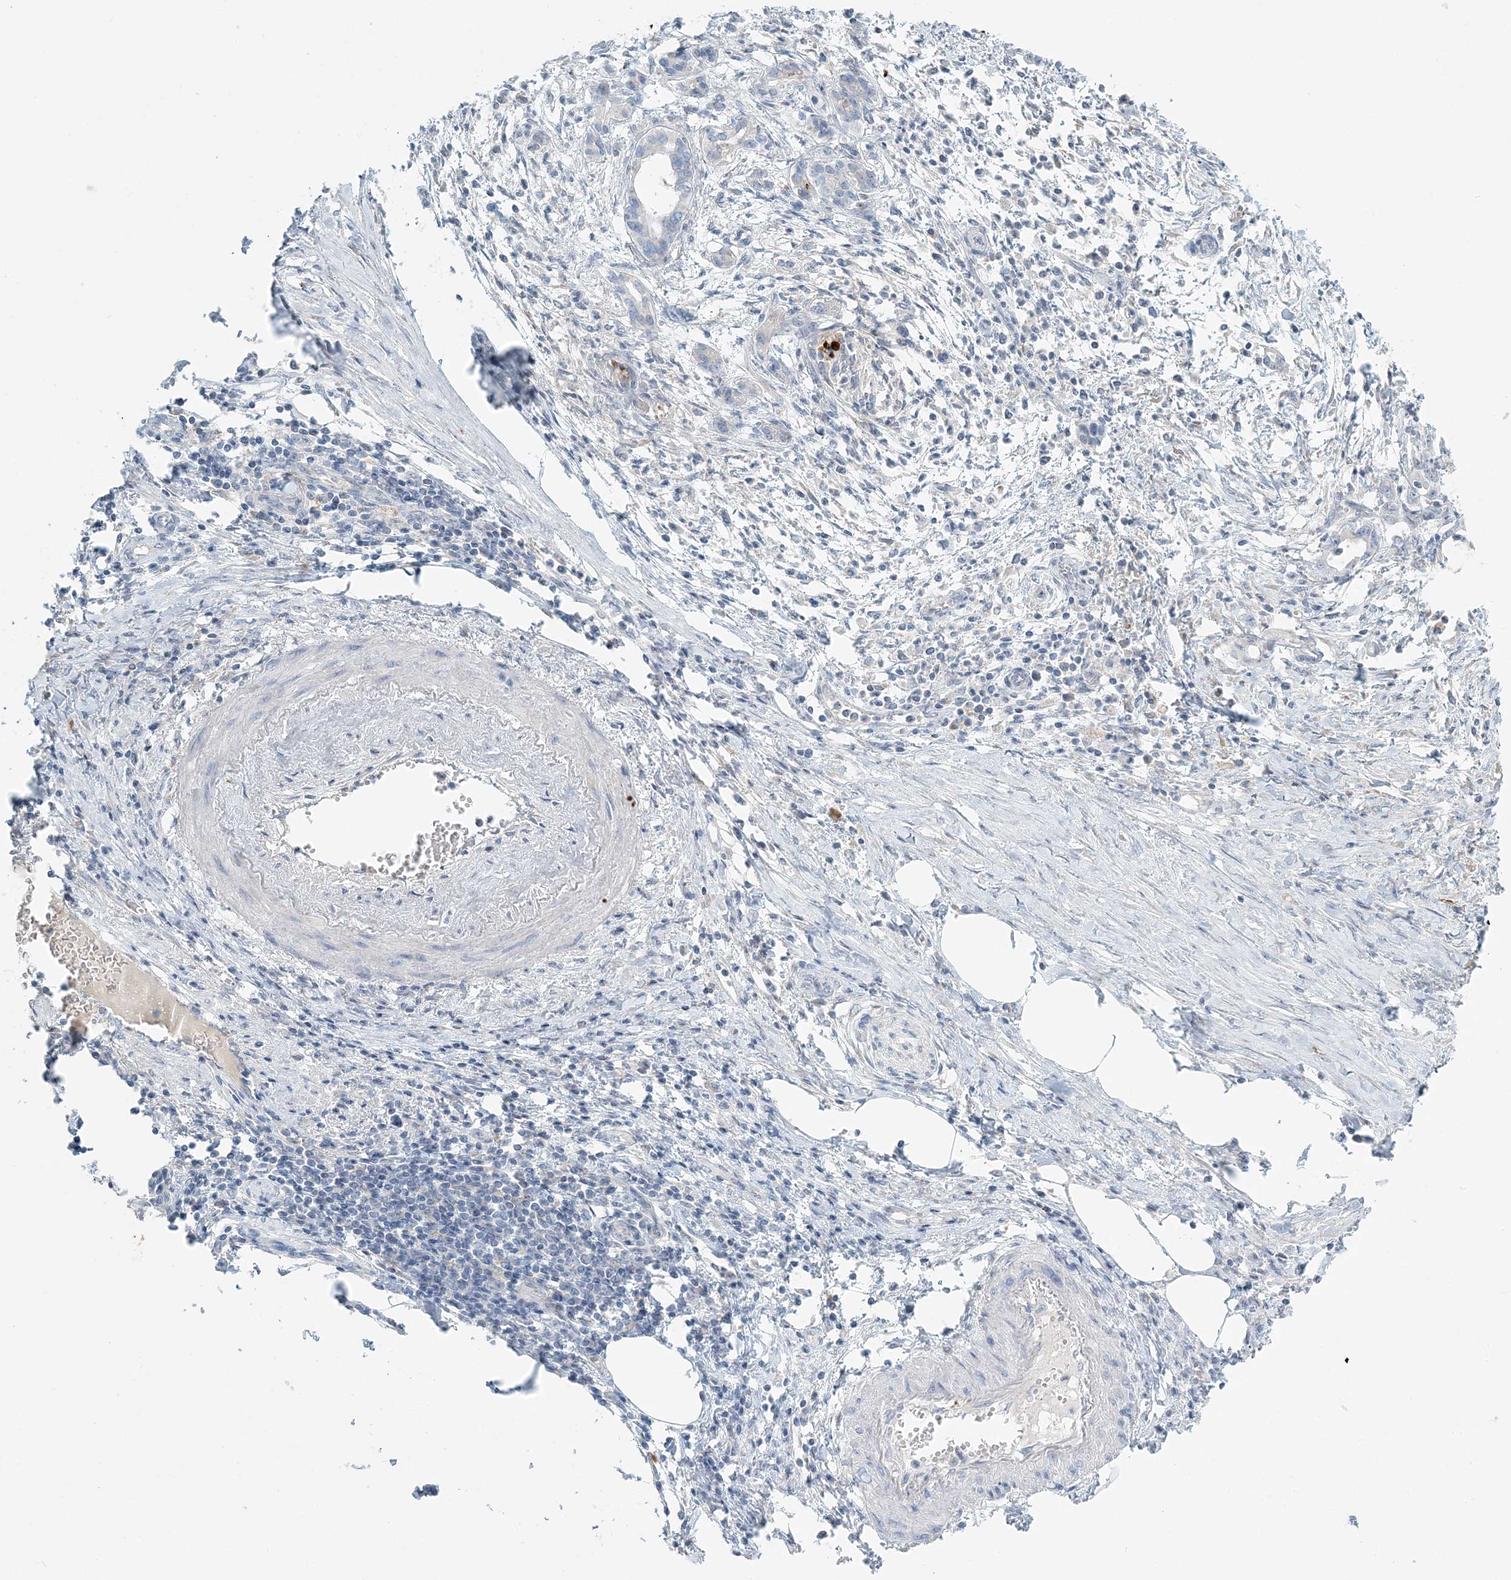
{"staining": {"intensity": "negative", "quantity": "none", "location": "none"}, "tissue": "pancreatic cancer", "cell_type": "Tumor cells", "image_type": "cancer", "snomed": [{"axis": "morphology", "description": "Adenocarcinoma, NOS"}, {"axis": "topography", "description": "Pancreas"}], "caption": "DAB immunohistochemical staining of pancreatic cancer (adenocarcinoma) shows no significant positivity in tumor cells. Nuclei are stained in blue.", "gene": "NAA11", "patient": {"sex": "female", "age": 55}}